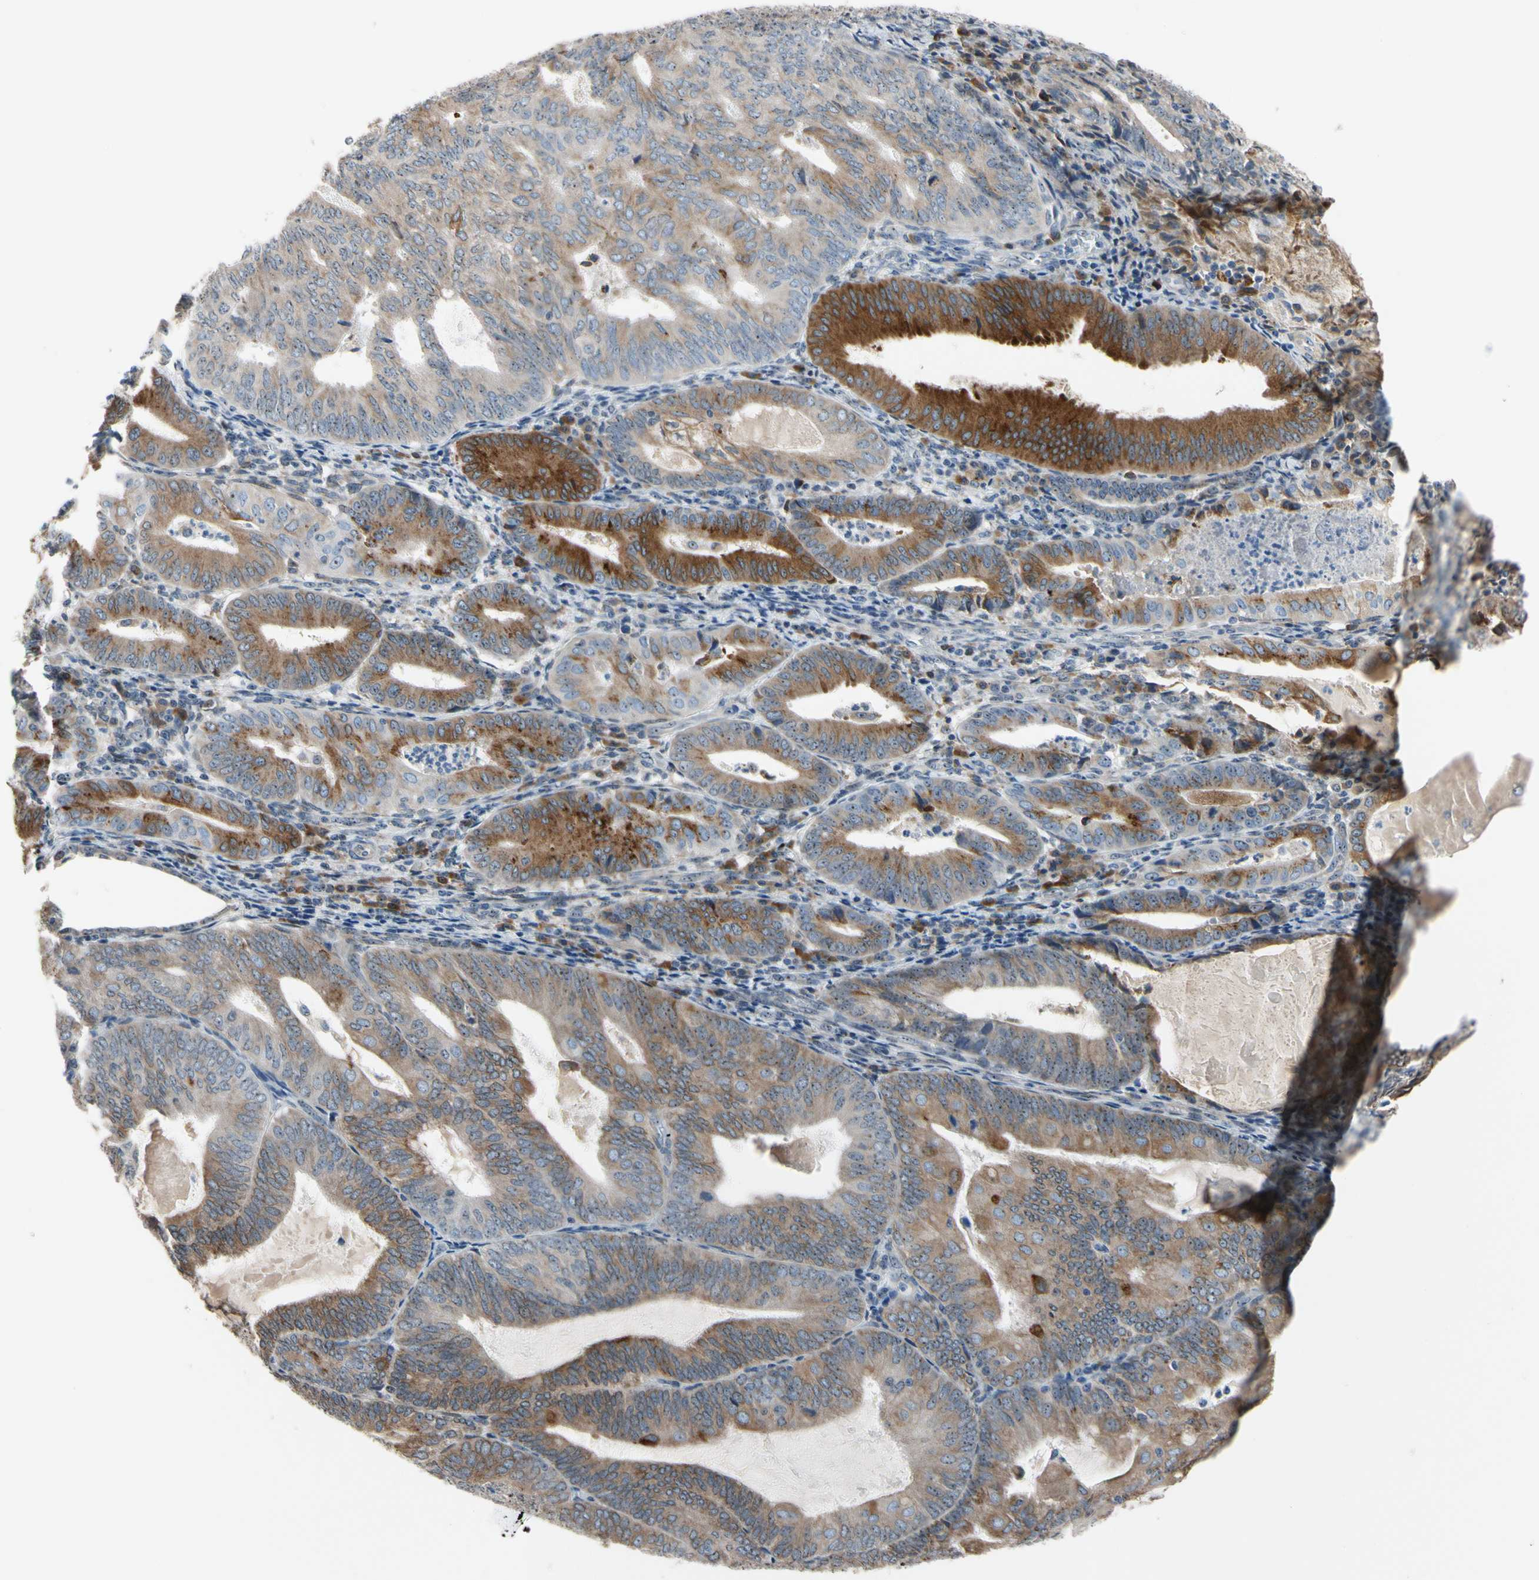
{"staining": {"intensity": "moderate", "quantity": ">75%", "location": "cytoplasmic/membranous"}, "tissue": "endometrial cancer", "cell_type": "Tumor cells", "image_type": "cancer", "snomed": [{"axis": "morphology", "description": "Adenocarcinoma, NOS"}, {"axis": "topography", "description": "Endometrium"}], "caption": "Endometrial adenocarcinoma stained with a brown dye exhibits moderate cytoplasmic/membranous positive positivity in approximately >75% of tumor cells.", "gene": "TMED7", "patient": {"sex": "female", "age": 81}}